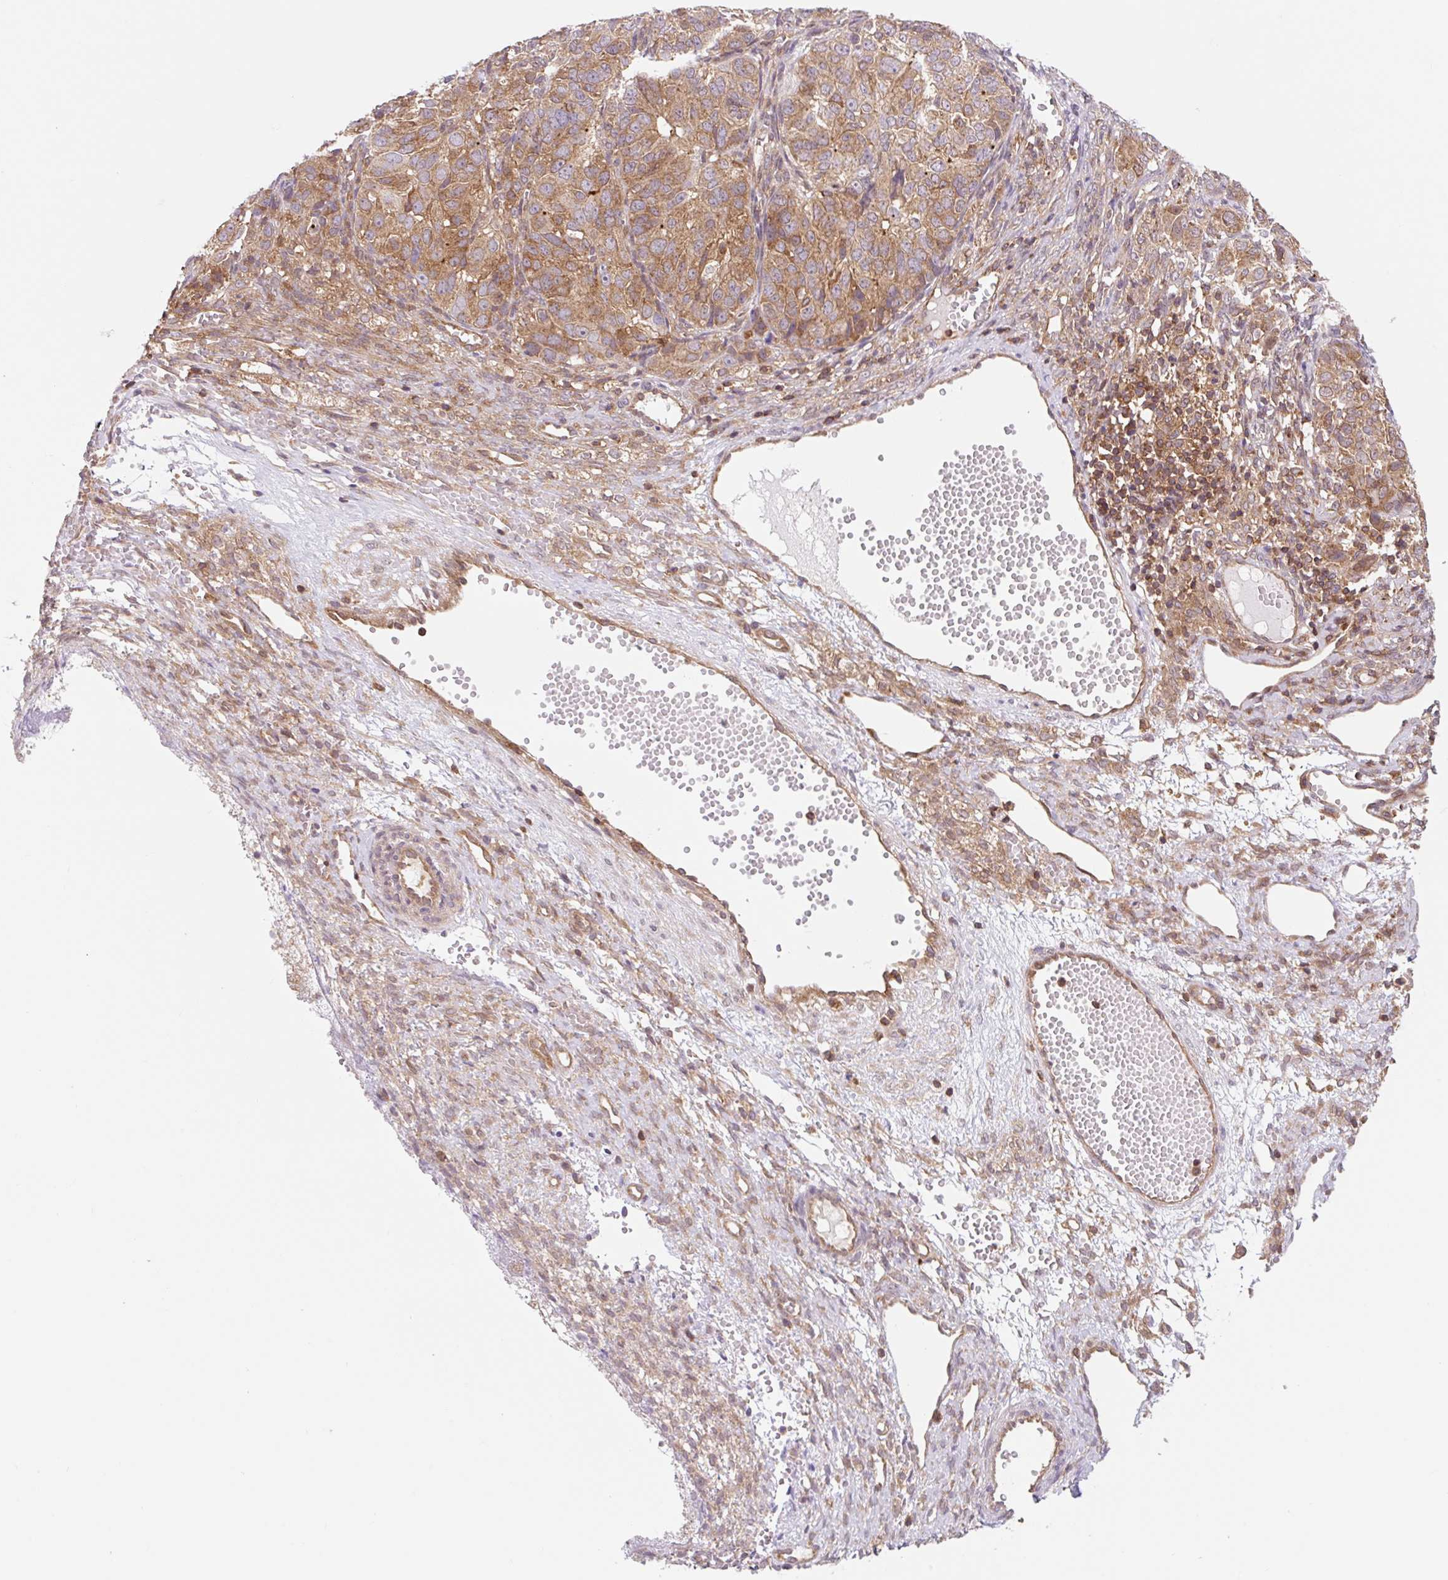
{"staining": {"intensity": "moderate", "quantity": "<25%", "location": "cytoplasmic/membranous"}, "tissue": "ovarian cancer", "cell_type": "Tumor cells", "image_type": "cancer", "snomed": [{"axis": "morphology", "description": "Carcinoma, endometroid"}, {"axis": "topography", "description": "Ovary"}], "caption": "Immunohistochemical staining of ovarian cancer (endometroid carcinoma) reveals low levels of moderate cytoplasmic/membranous protein positivity in about <25% of tumor cells. The protein is stained brown, and the nuclei are stained in blue (DAB IHC with brightfield microscopy, high magnification).", "gene": "VPS4A", "patient": {"sex": "female", "age": 51}}